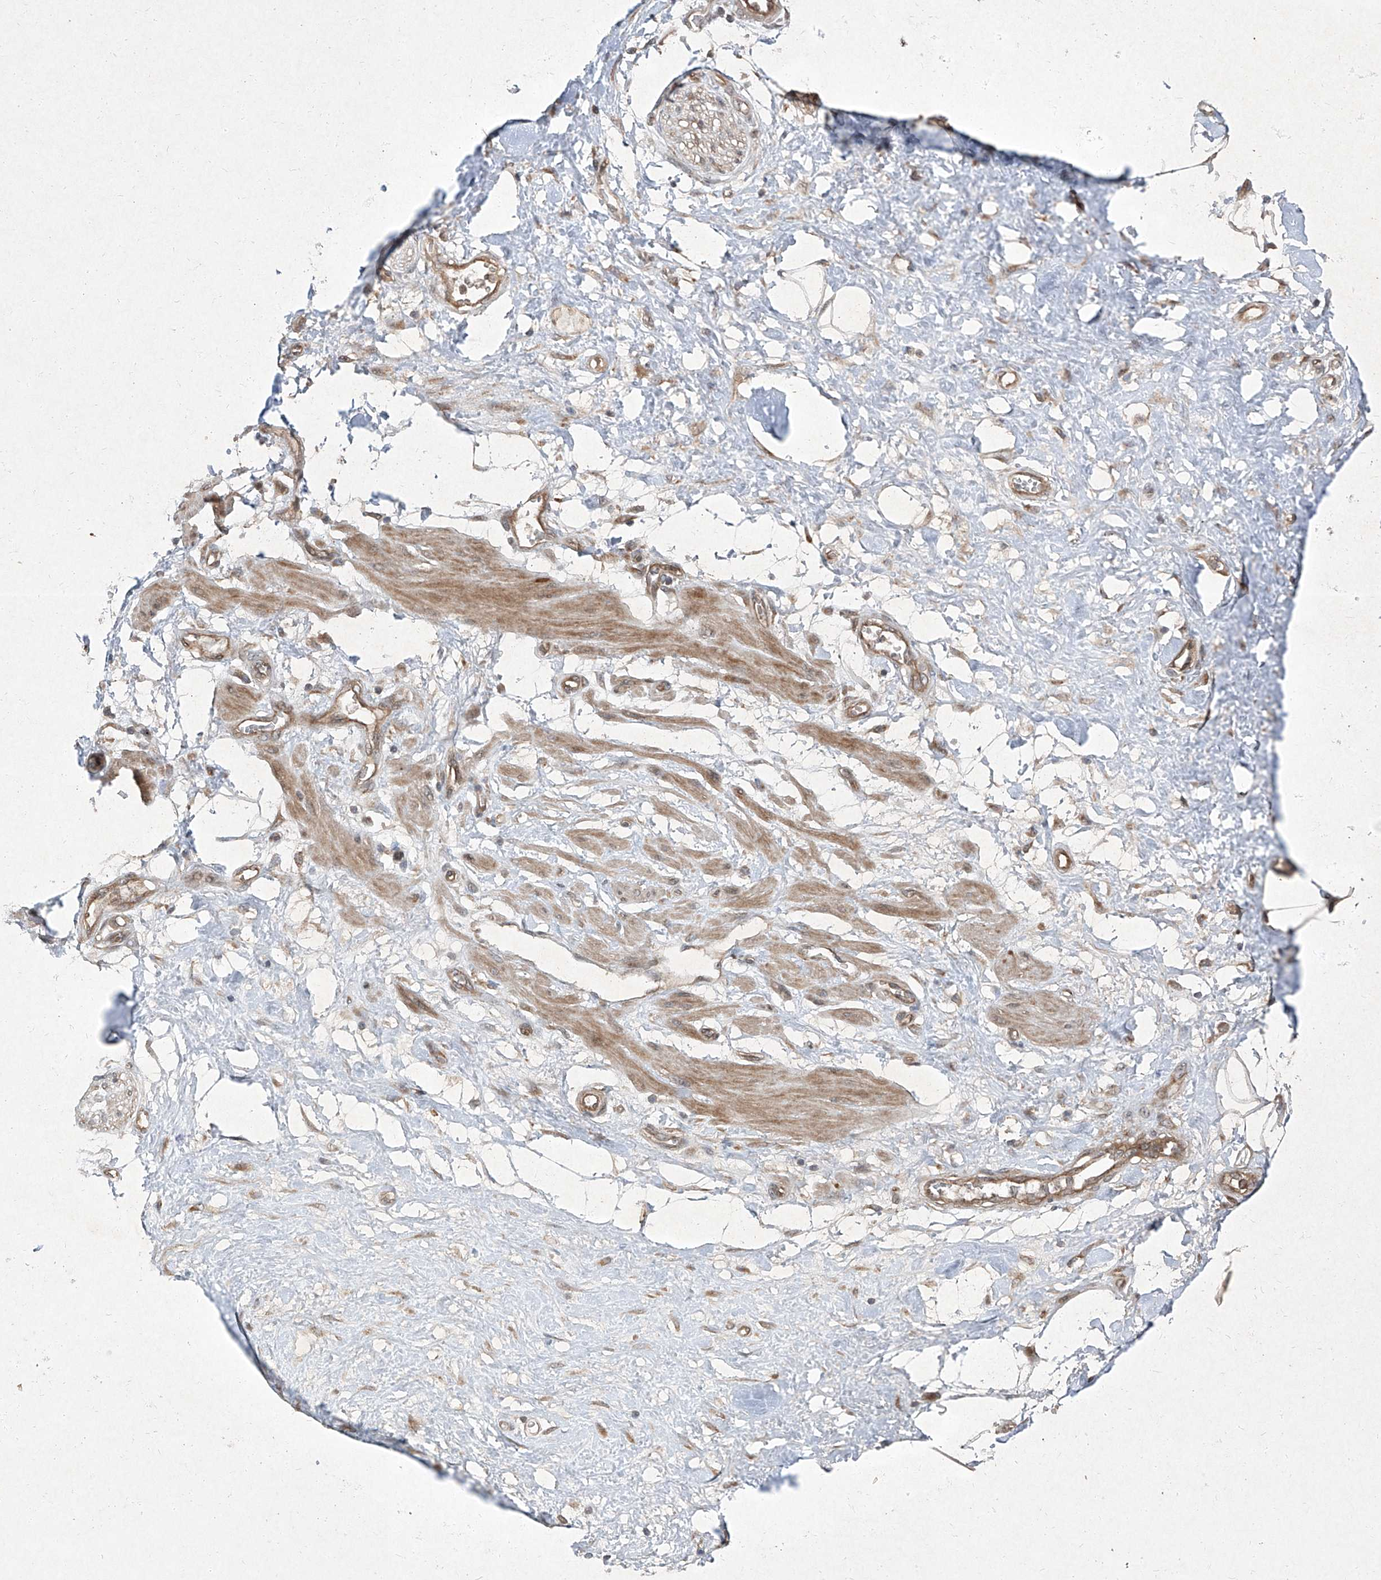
{"staining": {"intensity": "moderate", "quantity": "25%-75%", "location": "cytoplasmic/membranous"}, "tissue": "soft tissue", "cell_type": "Chondrocytes", "image_type": "normal", "snomed": [{"axis": "morphology", "description": "Normal tissue, NOS"}, {"axis": "morphology", "description": "Adenocarcinoma, NOS"}, {"axis": "topography", "description": "Pancreas"}, {"axis": "topography", "description": "Peripheral nerve tissue"}], "caption": "Soft tissue stained with IHC displays moderate cytoplasmic/membranous positivity in approximately 25%-75% of chondrocytes.", "gene": "CCN1", "patient": {"sex": "male", "age": 59}}